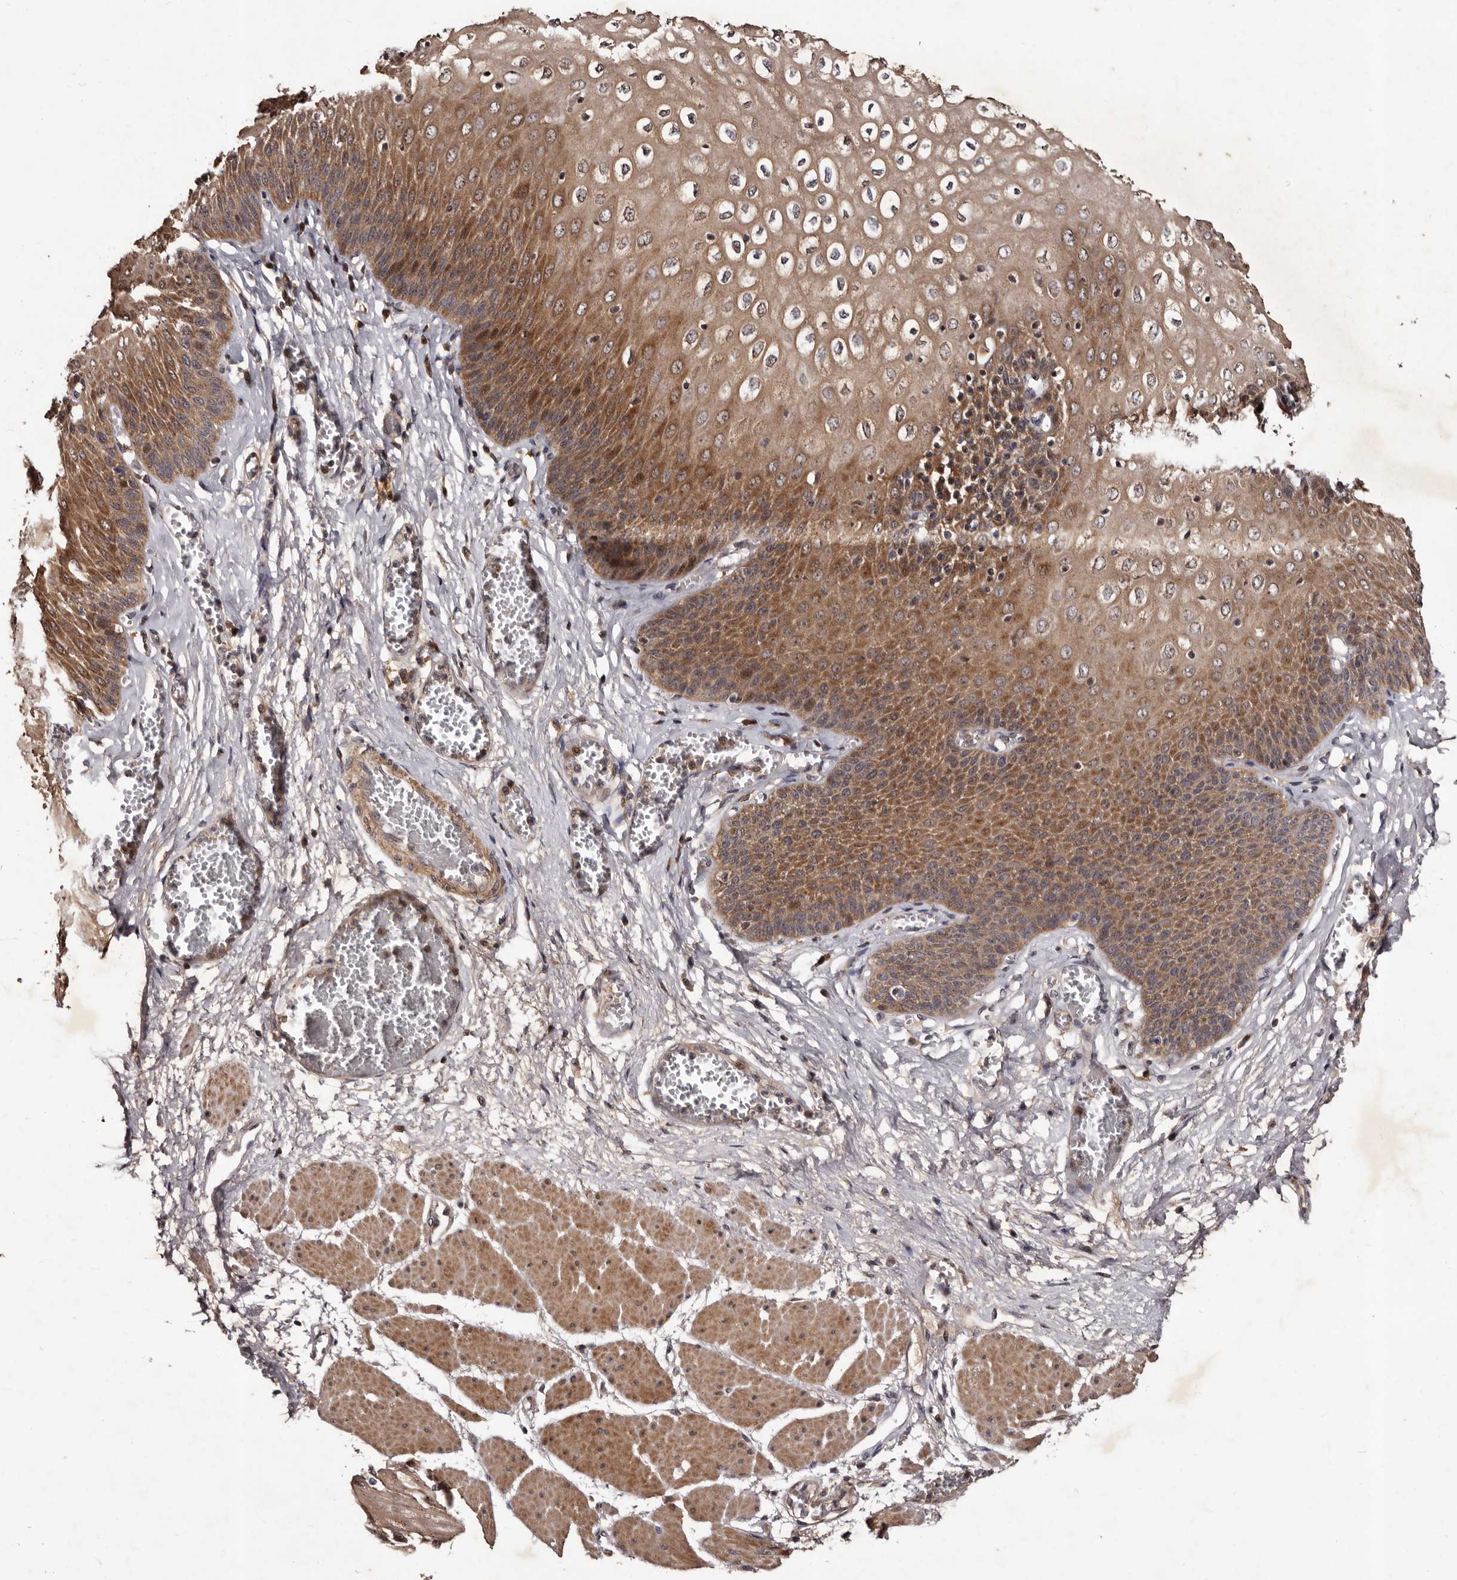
{"staining": {"intensity": "moderate", "quantity": ">75%", "location": "cytoplasmic/membranous,nuclear"}, "tissue": "esophagus", "cell_type": "Squamous epithelial cells", "image_type": "normal", "snomed": [{"axis": "morphology", "description": "Normal tissue, NOS"}, {"axis": "topography", "description": "Esophagus"}], "caption": "This histopathology image demonstrates IHC staining of normal esophagus, with medium moderate cytoplasmic/membranous,nuclear expression in approximately >75% of squamous epithelial cells.", "gene": "MKRN3", "patient": {"sex": "male", "age": 60}}